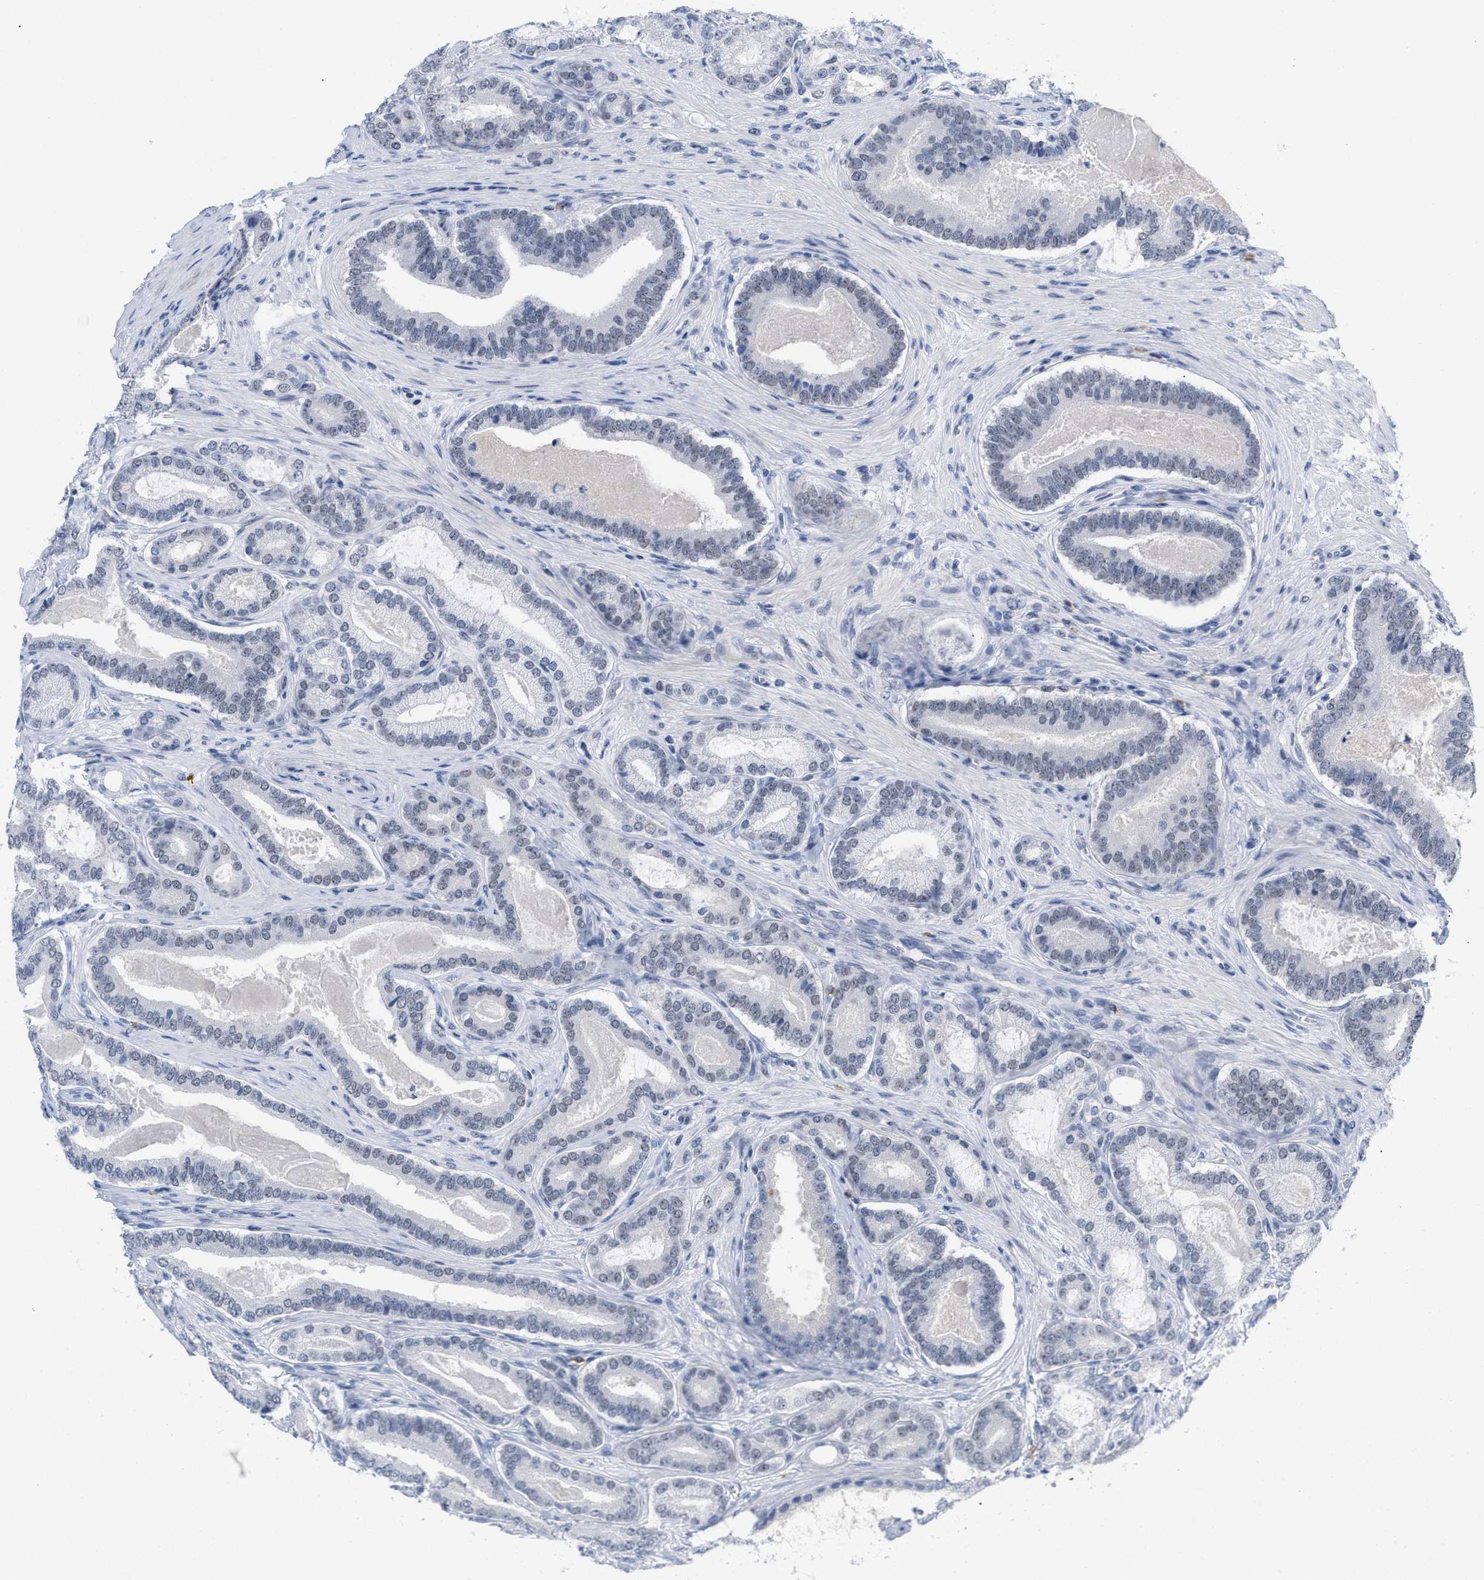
{"staining": {"intensity": "negative", "quantity": "none", "location": "none"}, "tissue": "prostate cancer", "cell_type": "Tumor cells", "image_type": "cancer", "snomed": [{"axis": "morphology", "description": "Adenocarcinoma, High grade"}, {"axis": "topography", "description": "Prostate"}], "caption": "An image of prostate adenocarcinoma (high-grade) stained for a protein exhibits no brown staining in tumor cells.", "gene": "GGNBP2", "patient": {"sex": "male", "age": 60}}